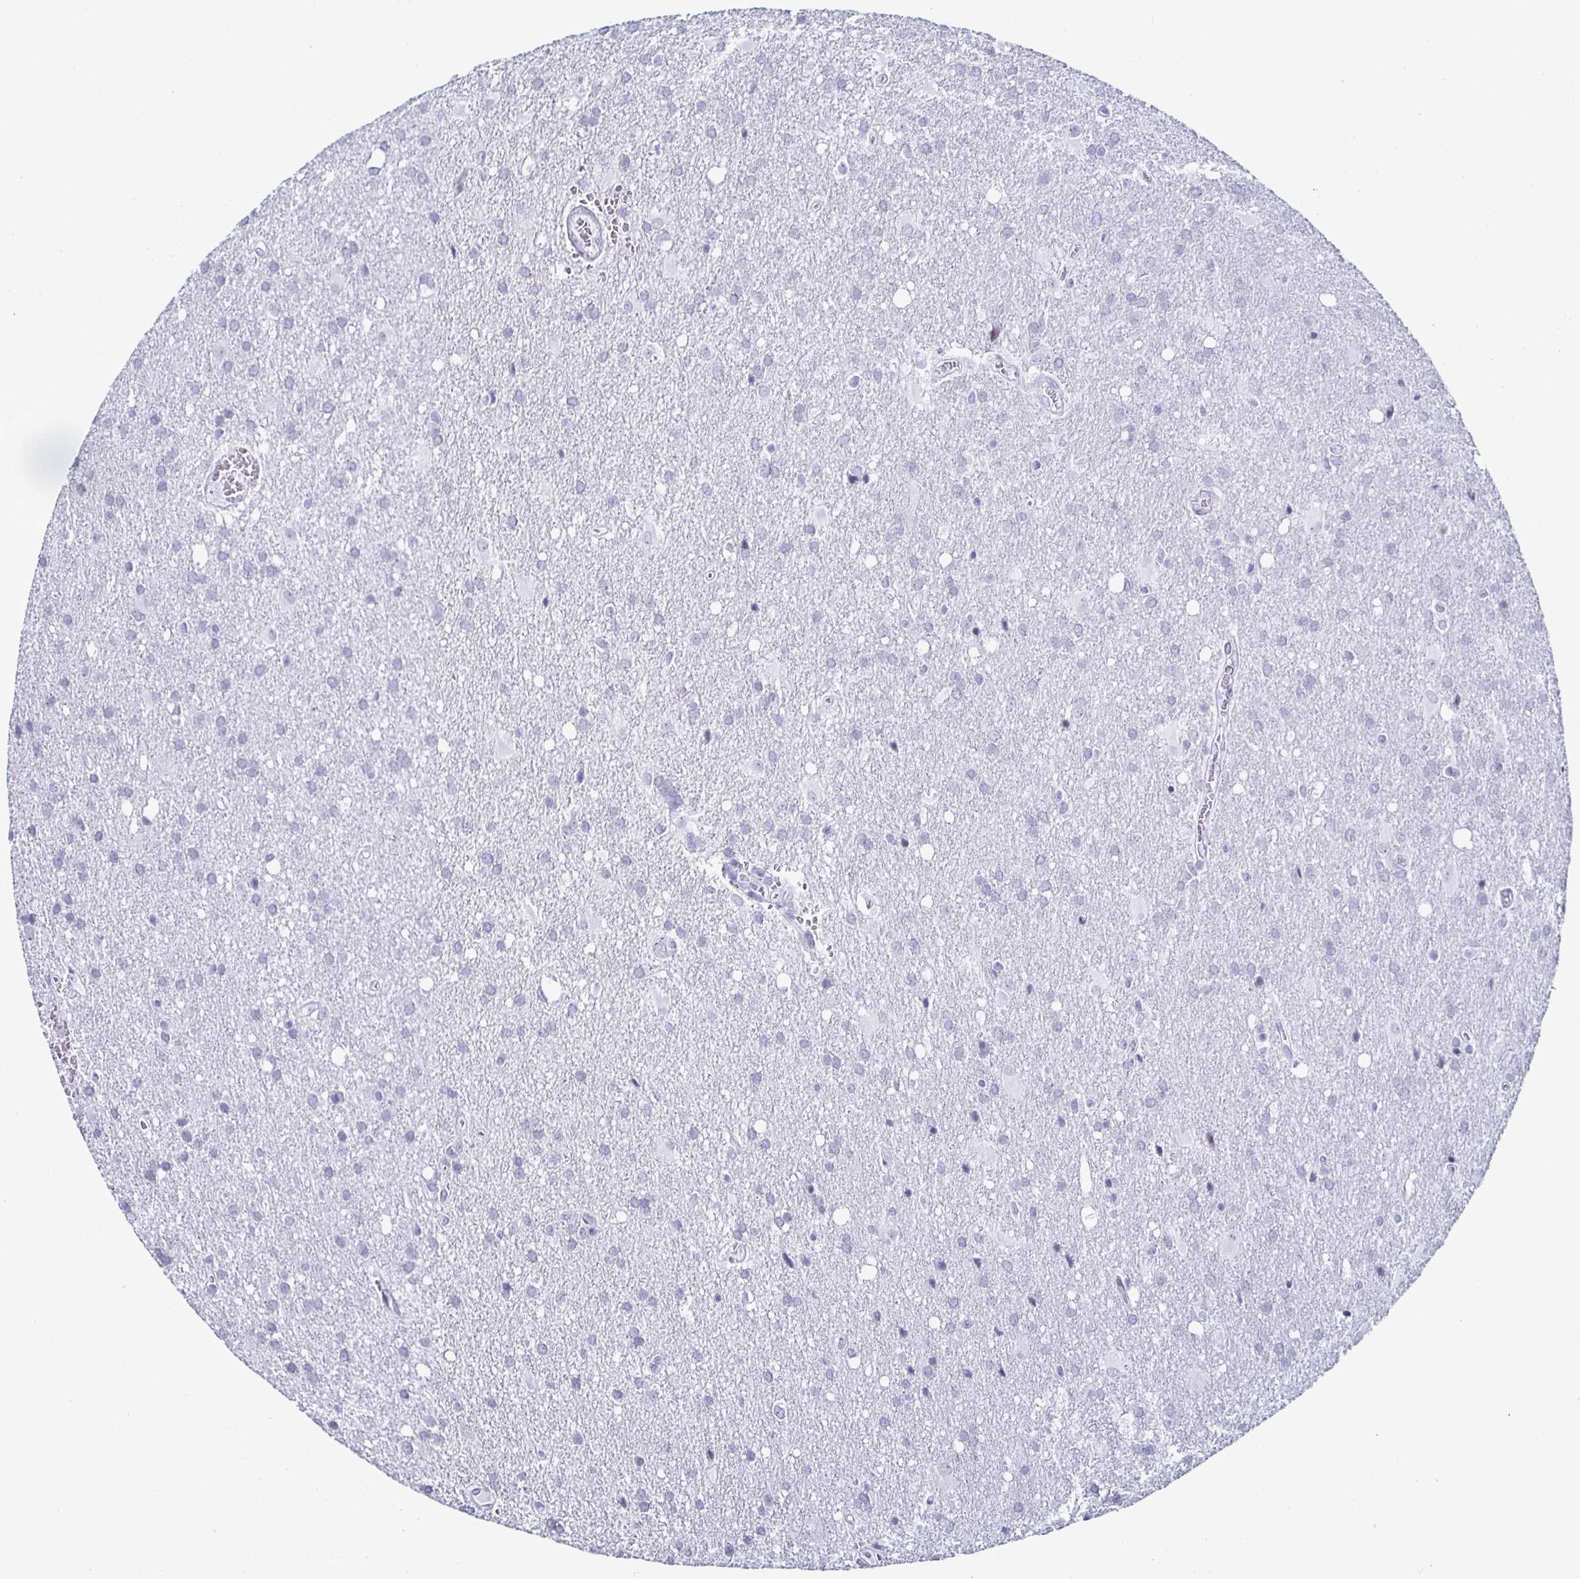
{"staining": {"intensity": "negative", "quantity": "none", "location": "none"}, "tissue": "glioma", "cell_type": "Tumor cells", "image_type": "cancer", "snomed": [{"axis": "morphology", "description": "Glioma, malignant, Low grade"}, {"axis": "topography", "description": "Brain"}], "caption": "Glioma was stained to show a protein in brown. There is no significant expression in tumor cells.", "gene": "KRT4", "patient": {"sex": "male", "age": 66}}